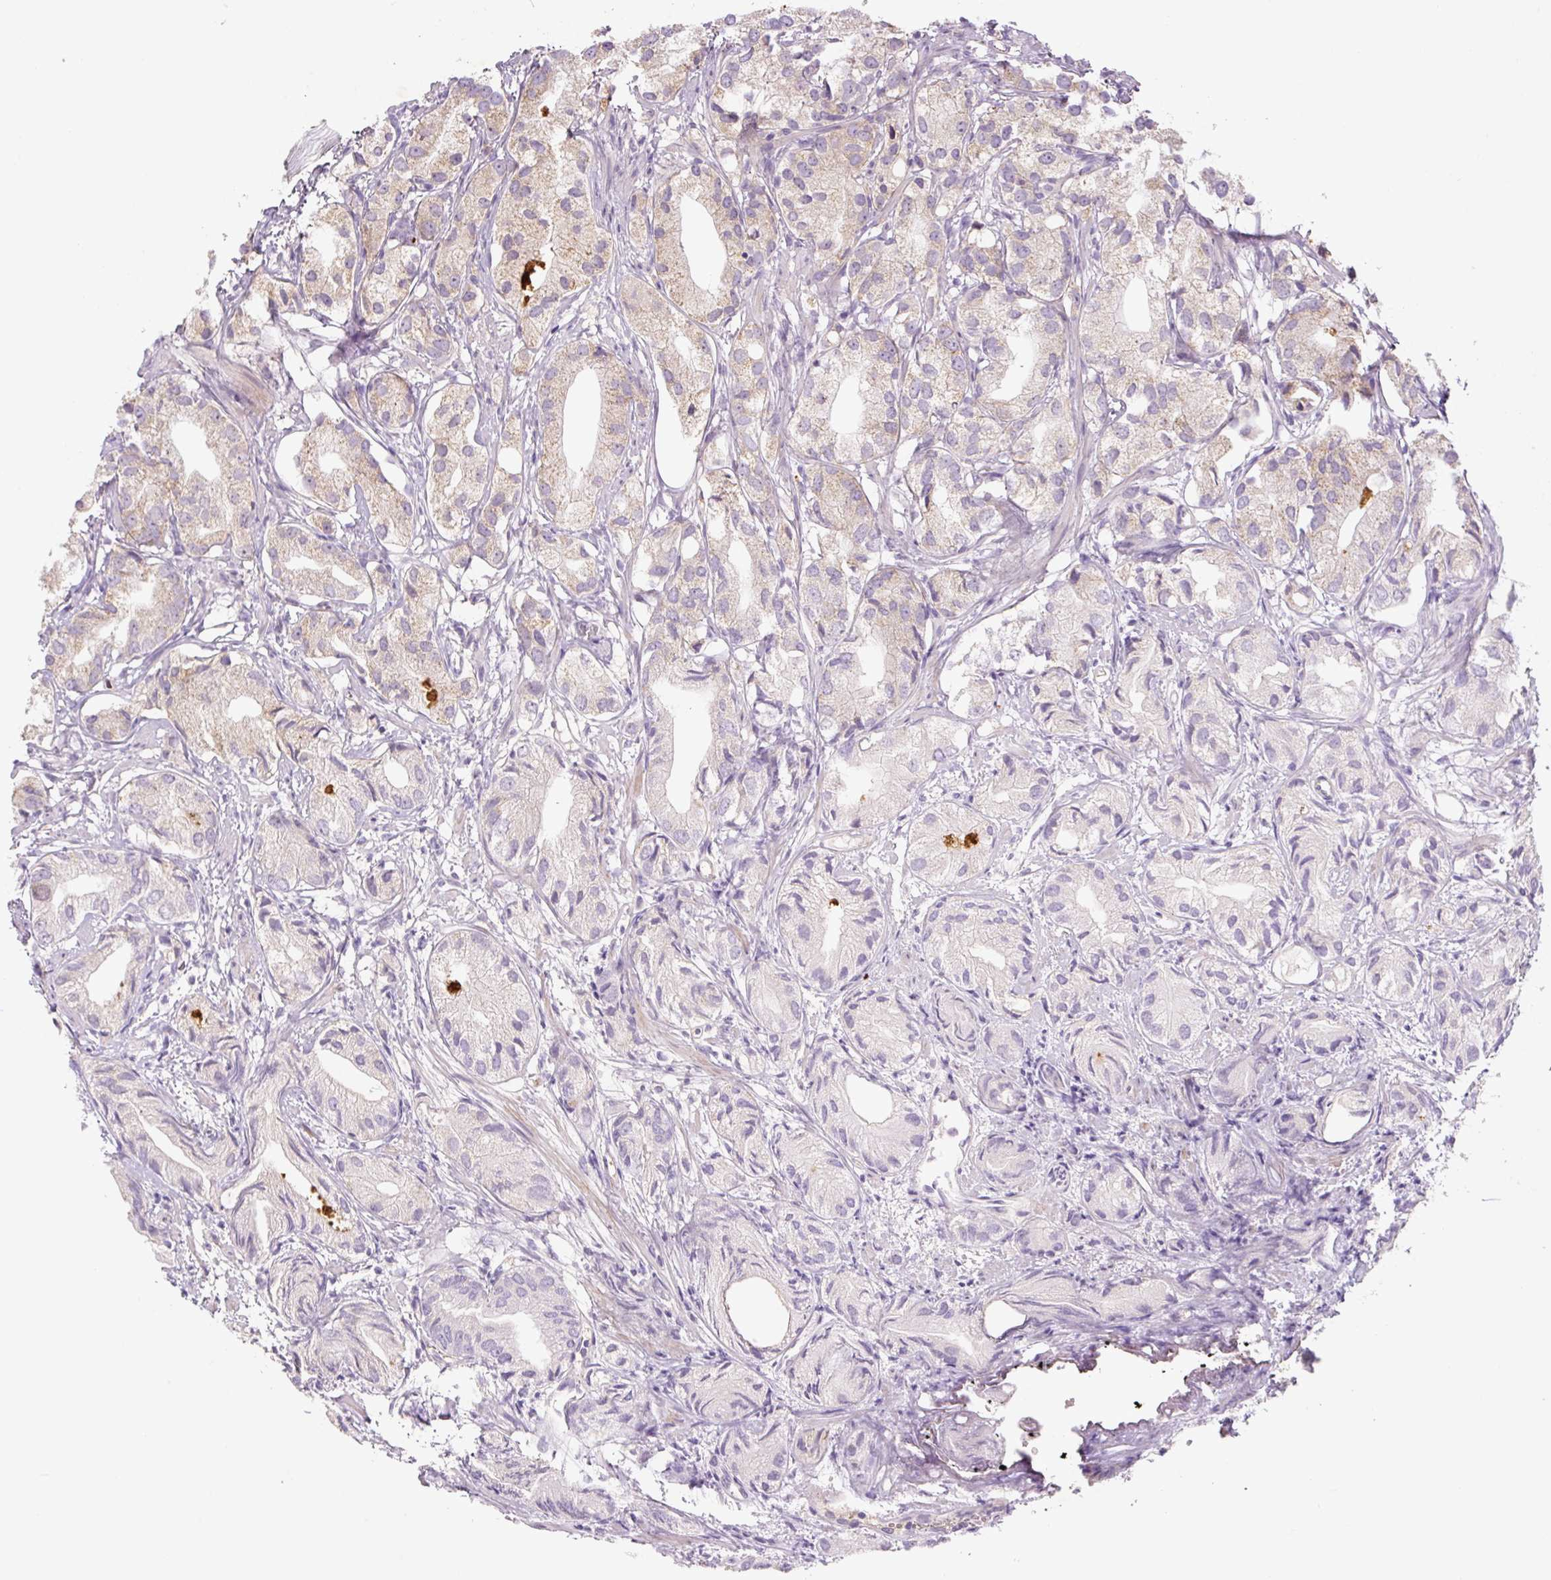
{"staining": {"intensity": "negative", "quantity": "none", "location": "none"}, "tissue": "prostate cancer", "cell_type": "Tumor cells", "image_type": "cancer", "snomed": [{"axis": "morphology", "description": "Adenocarcinoma, High grade"}, {"axis": "topography", "description": "Prostate"}], "caption": "The image shows no staining of tumor cells in prostate adenocarcinoma (high-grade). (Immunohistochemistry (ihc), brightfield microscopy, high magnification).", "gene": "CCNI2", "patient": {"sex": "male", "age": 82}}